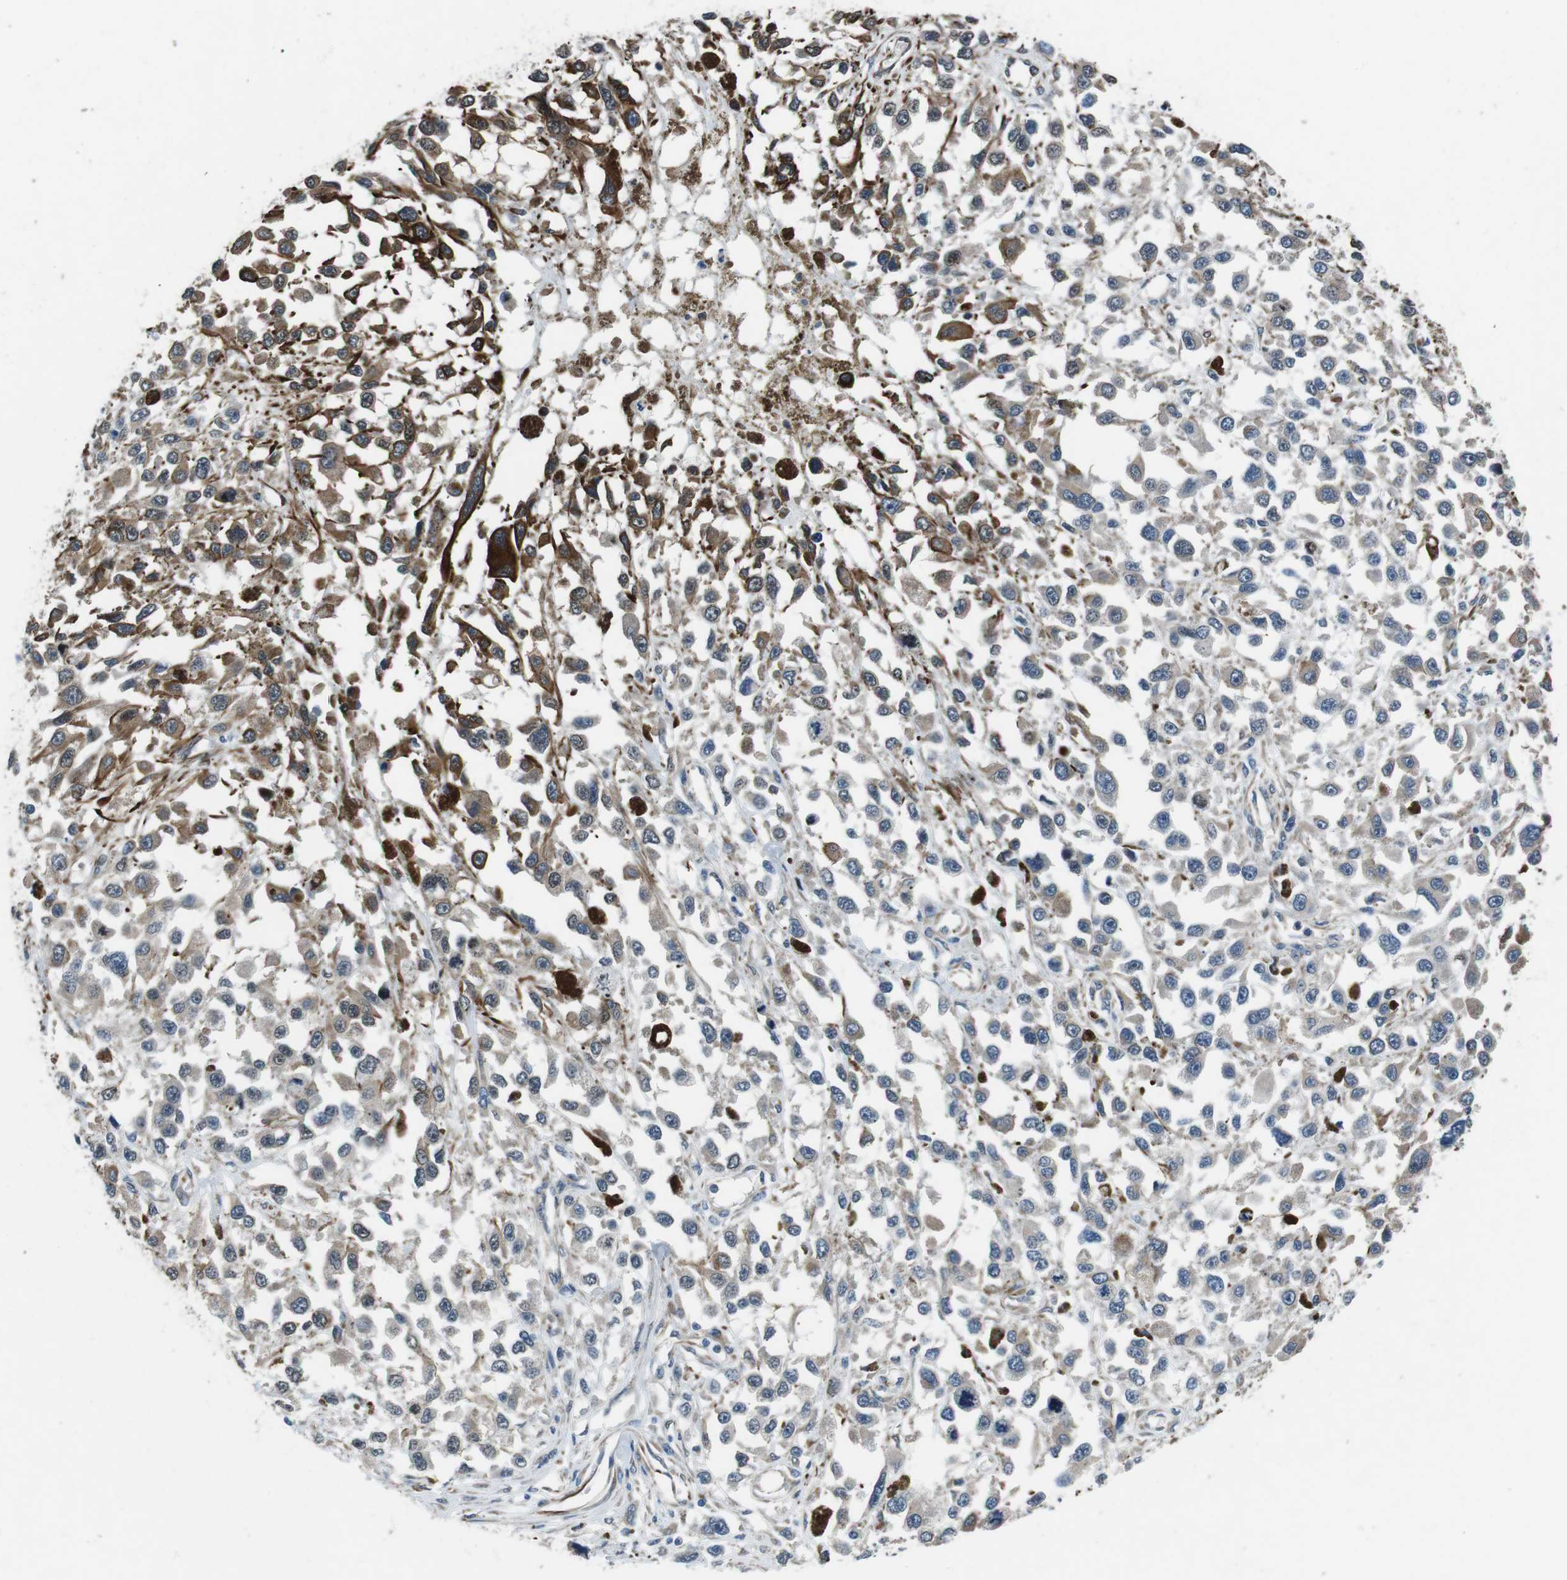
{"staining": {"intensity": "negative", "quantity": "none", "location": "none"}, "tissue": "melanoma", "cell_type": "Tumor cells", "image_type": "cancer", "snomed": [{"axis": "morphology", "description": "Malignant melanoma, Metastatic site"}, {"axis": "topography", "description": "Lymph node"}], "caption": "Tumor cells are negative for brown protein staining in melanoma.", "gene": "LRRC49", "patient": {"sex": "male", "age": 59}}